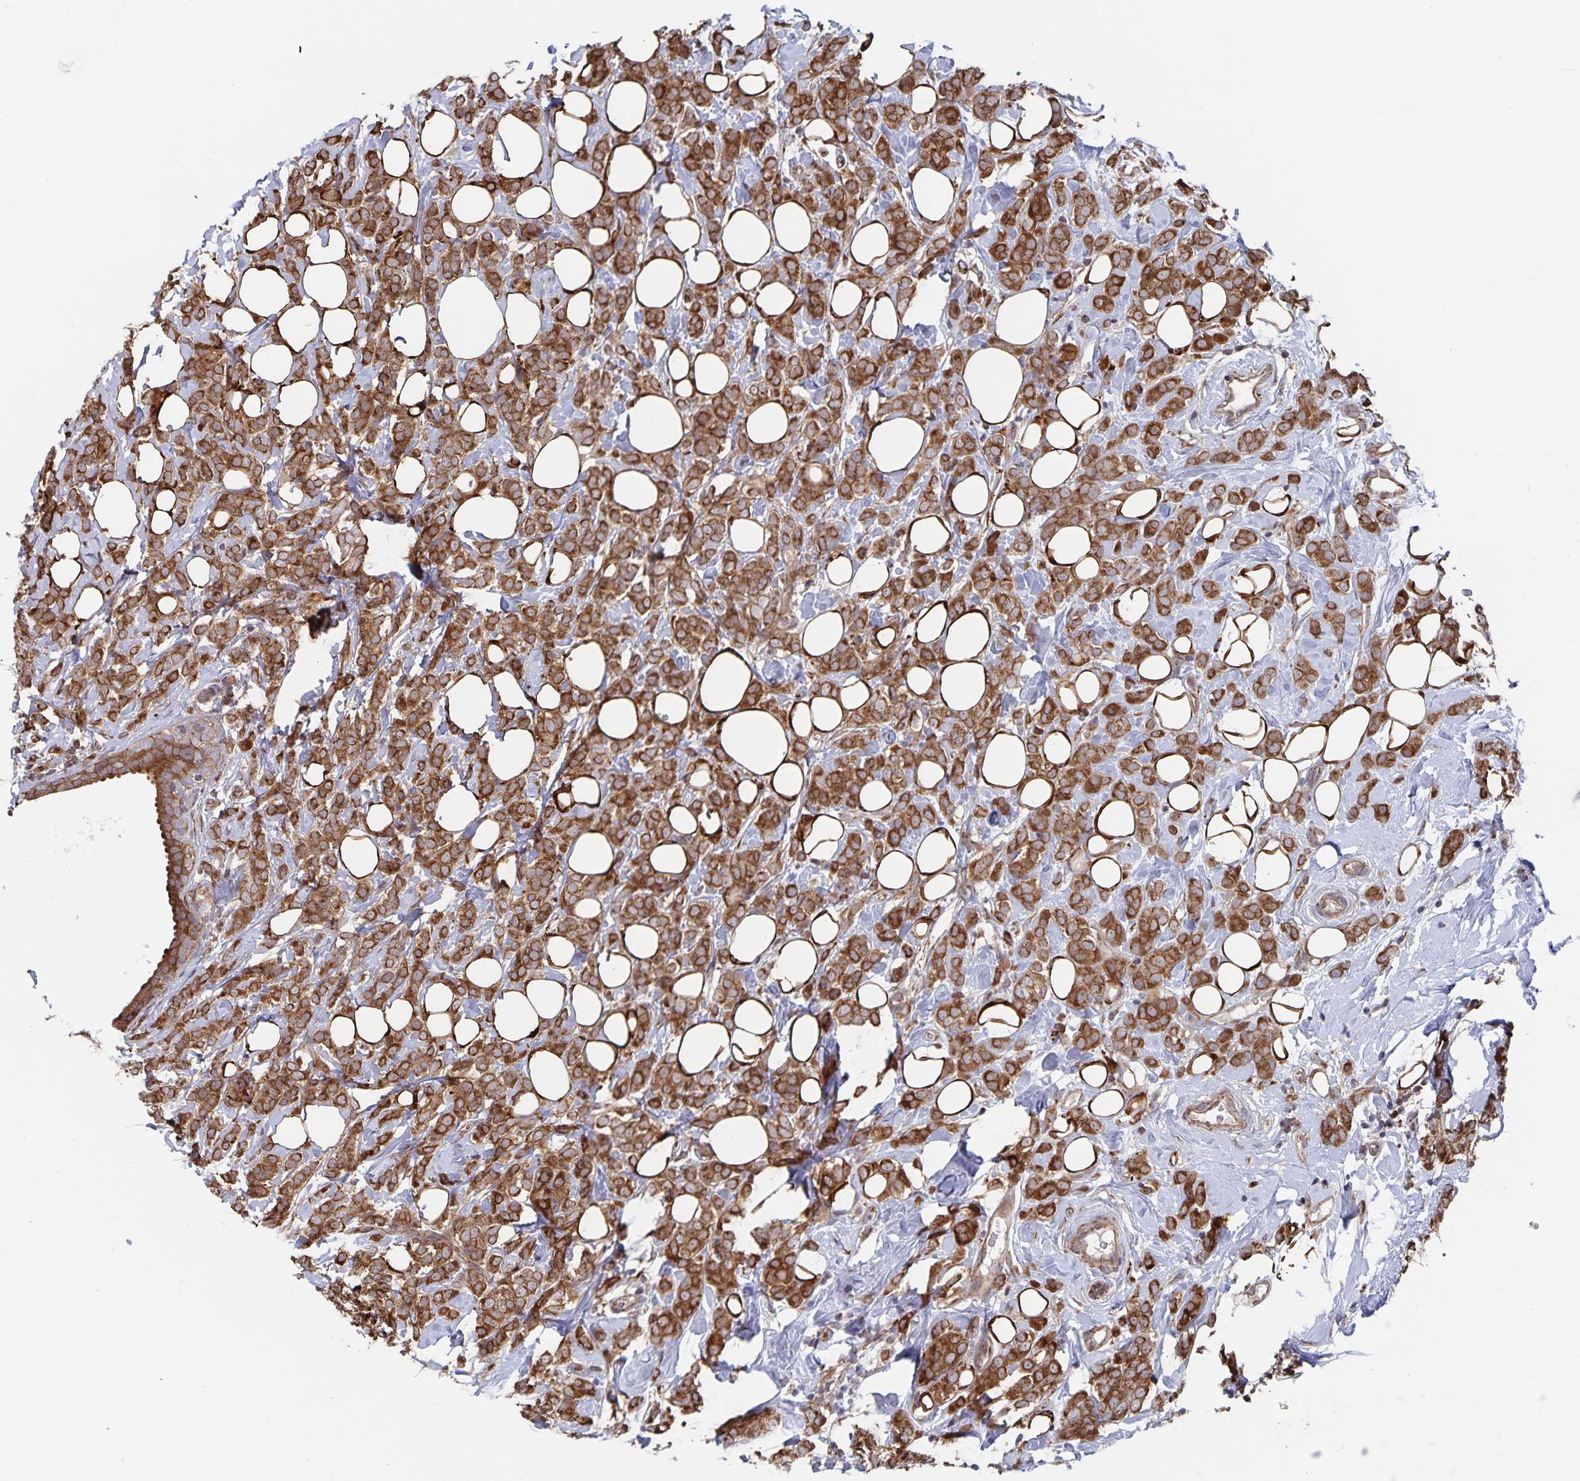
{"staining": {"intensity": "strong", "quantity": ">75%", "location": "cytoplasmic/membranous"}, "tissue": "breast cancer", "cell_type": "Tumor cells", "image_type": "cancer", "snomed": [{"axis": "morphology", "description": "Lobular carcinoma"}, {"axis": "topography", "description": "Breast"}], "caption": "IHC photomicrograph of neoplastic tissue: human breast lobular carcinoma stained using immunohistochemistry exhibits high levels of strong protein expression localized specifically in the cytoplasmic/membranous of tumor cells, appearing as a cytoplasmic/membranous brown color.", "gene": "ACACA", "patient": {"sex": "female", "age": 49}}